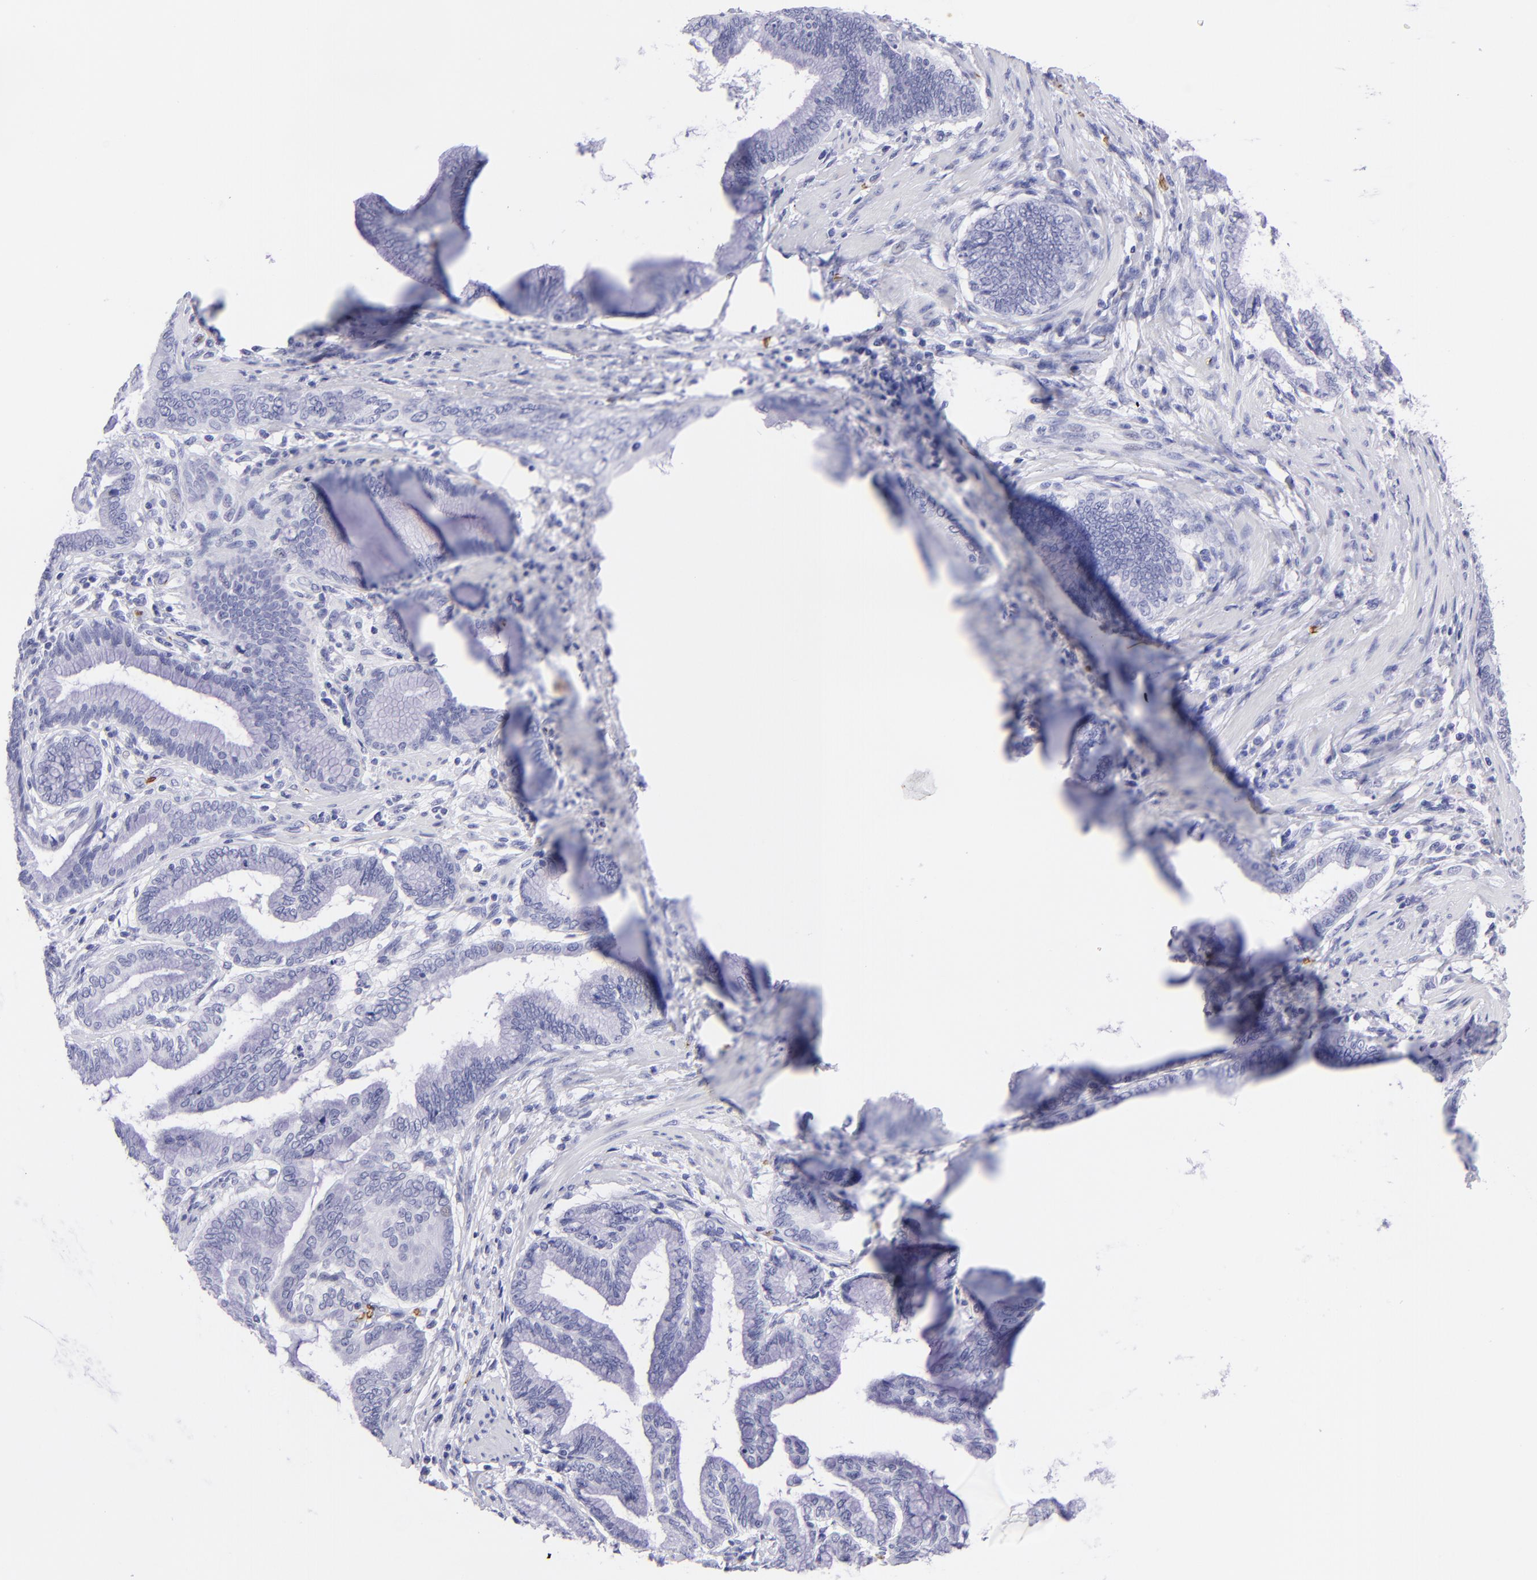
{"staining": {"intensity": "negative", "quantity": "none", "location": "none"}, "tissue": "pancreatic cancer", "cell_type": "Tumor cells", "image_type": "cancer", "snomed": [{"axis": "morphology", "description": "Adenocarcinoma, NOS"}, {"axis": "topography", "description": "Pancreas"}], "caption": "Photomicrograph shows no protein expression in tumor cells of pancreatic cancer tissue.", "gene": "GYPA", "patient": {"sex": "female", "age": 64}}